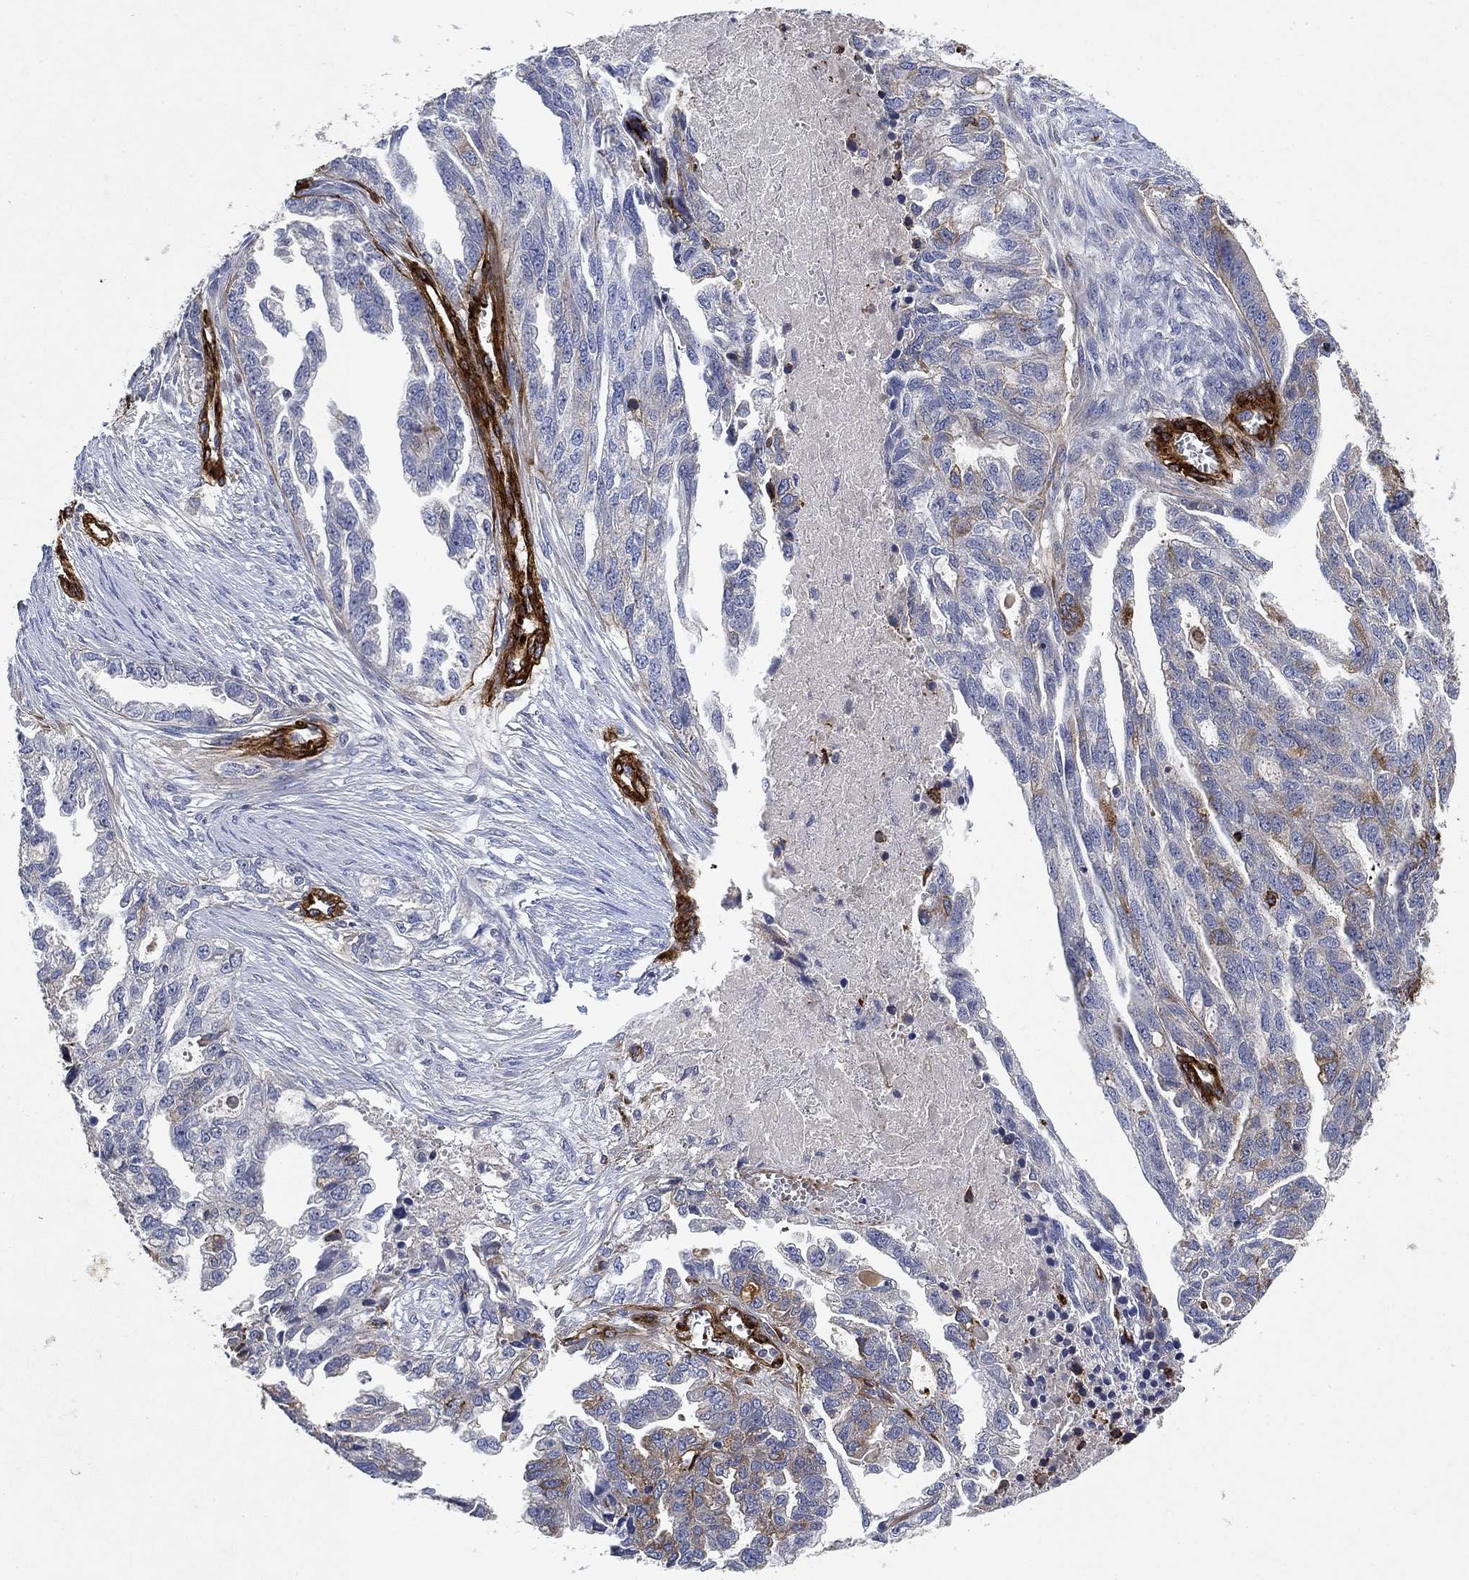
{"staining": {"intensity": "weak", "quantity": "<25%", "location": "cytoplasmic/membranous"}, "tissue": "ovarian cancer", "cell_type": "Tumor cells", "image_type": "cancer", "snomed": [{"axis": "morphology", "description": "Cystadenocarcinoma, serous, NOS"}, {"axis": "topography", "description": "Ovary"}], "caption": "DAB (3,3'-diaminobenzidine) immunohistochemical staining of human ovarian cancer demonstrates no significant positivity in tumor cells.", "gene": "COL4A2", "patient": {"sex": "female", "age": 51}}